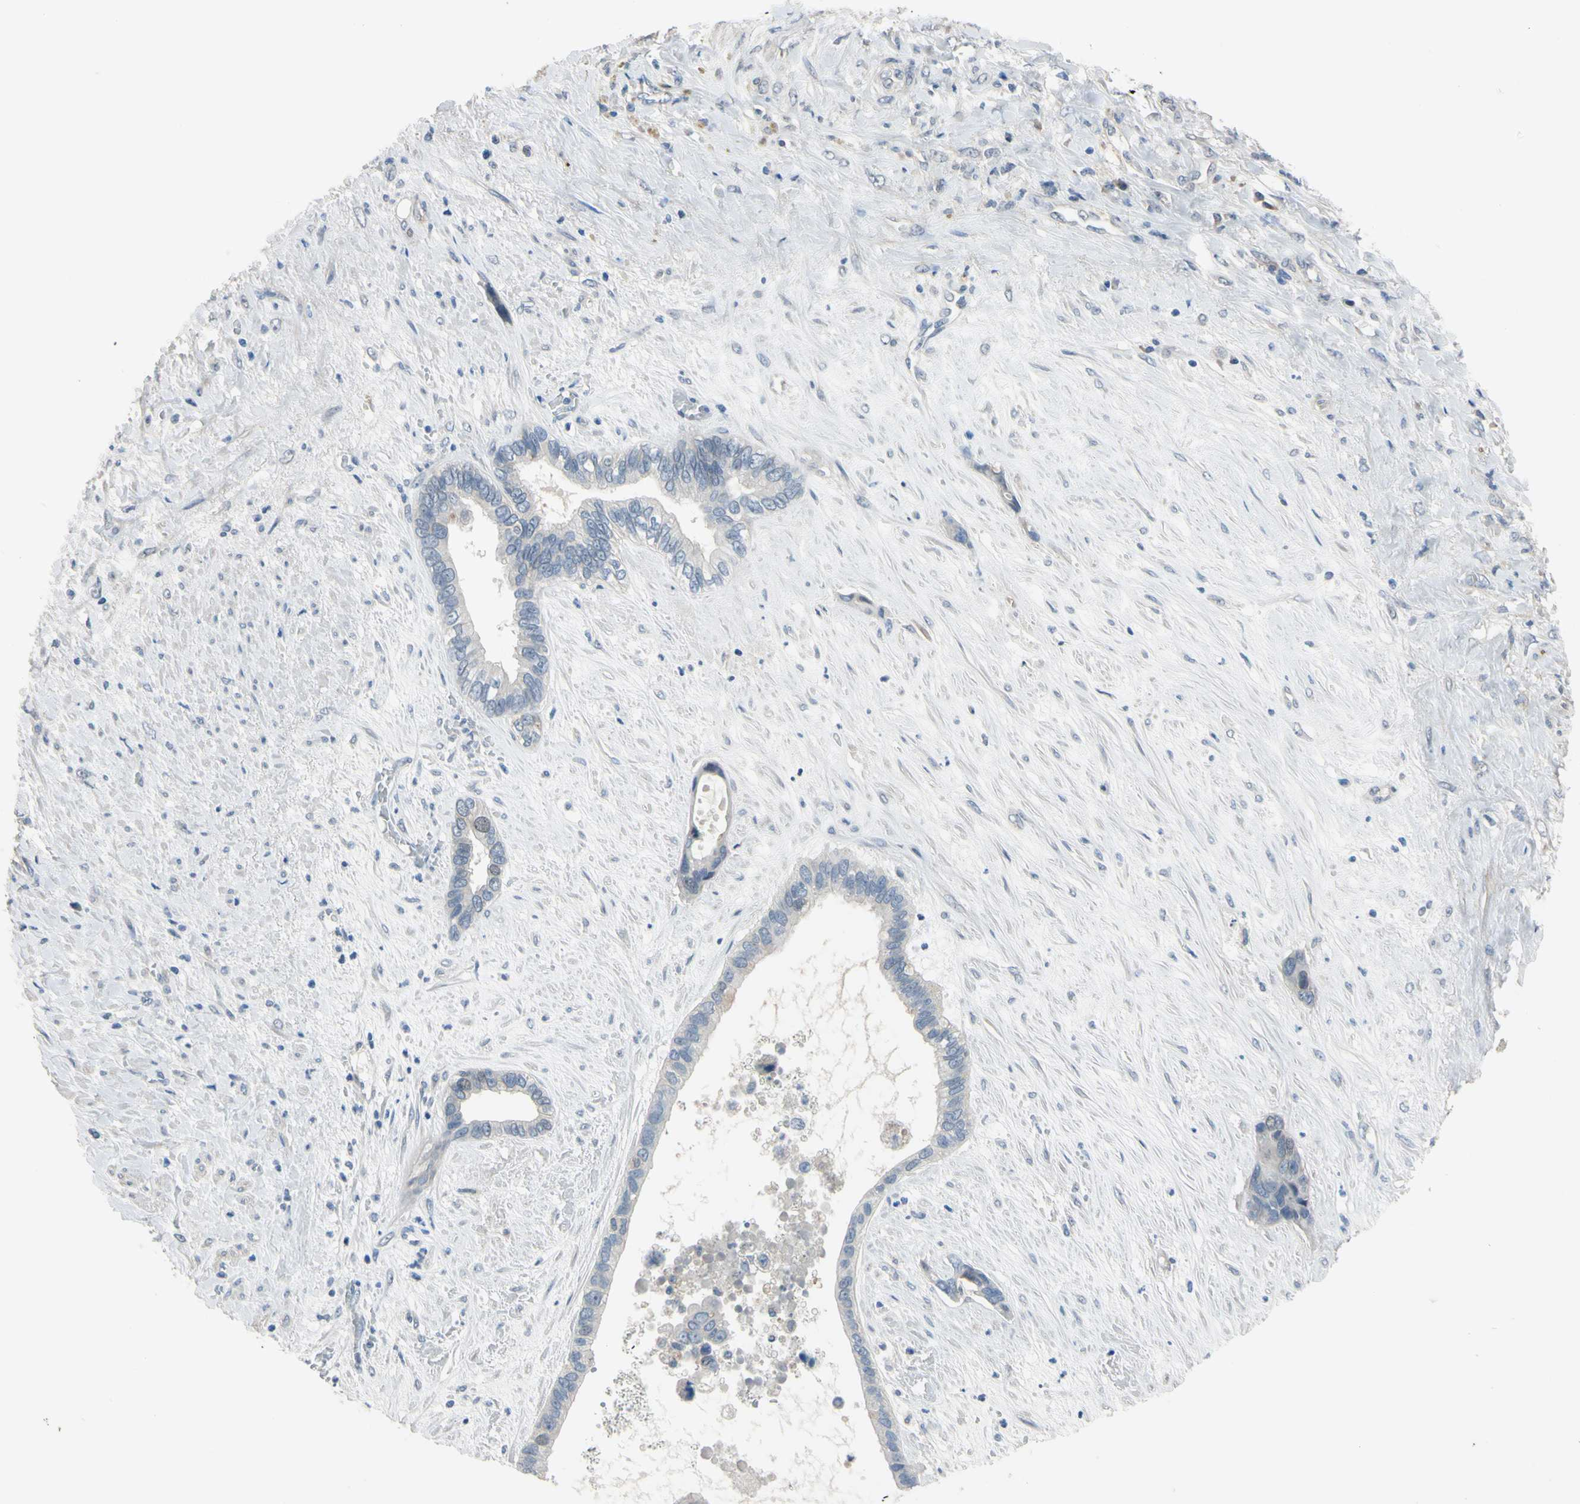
{"staining": {"intensity": "weak", "quantity": "<25%", "location": "nuclear"}, "tissue": "liver cancer", "cell_type": "Tumor cells", "image_type": "cancer", "snomed": [{"axis": "morphology", "description": "Cholangiocarcinoma"}, {"axis": "topography", "description": "Liver"}], "caption": "This is an immunohistochemistry image of human liver cancer. There is no positivity in tumor cells.", "gene": "LHX9", "patient": {"sex": "female", "age": 65}}